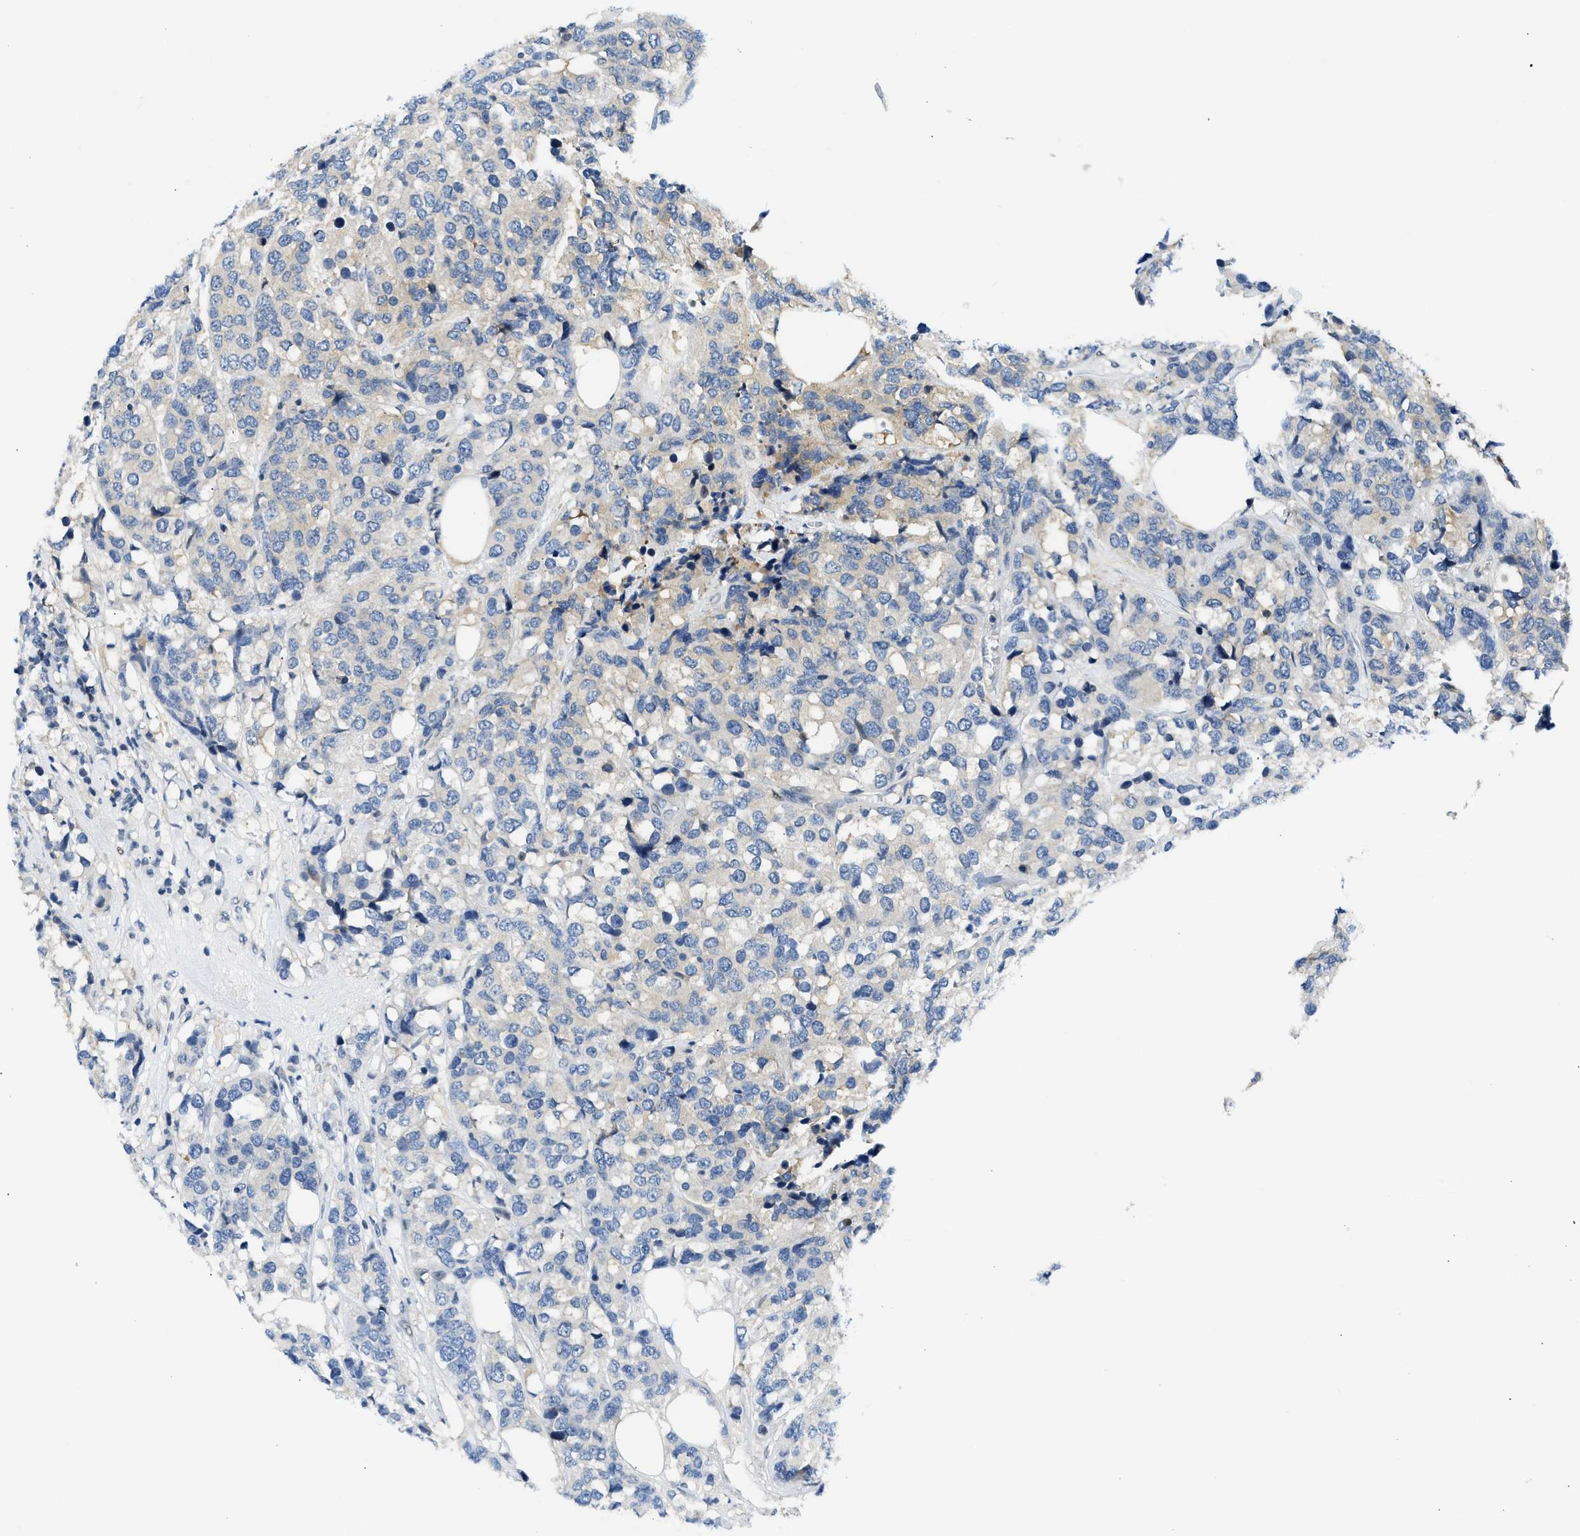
{"staining": {"intensity": "weak", "quantity": "<25%", "location": "cytoplasmic/membranous"}, "tissue": "breast cancer", "cell_type": "Tumor cells", "image_type": "cancer", "snomed": [{"axis": "morphology", "description": "Lobular carcinoma"}, {"axis": "topography", "description": "Breast"}], "caption": "The immunohistochemistry image has no significant positivity in tumor cells of breast cancer tissue.", "gene": "OLIG3", "patient": {"sex": "female", "age": 59}}